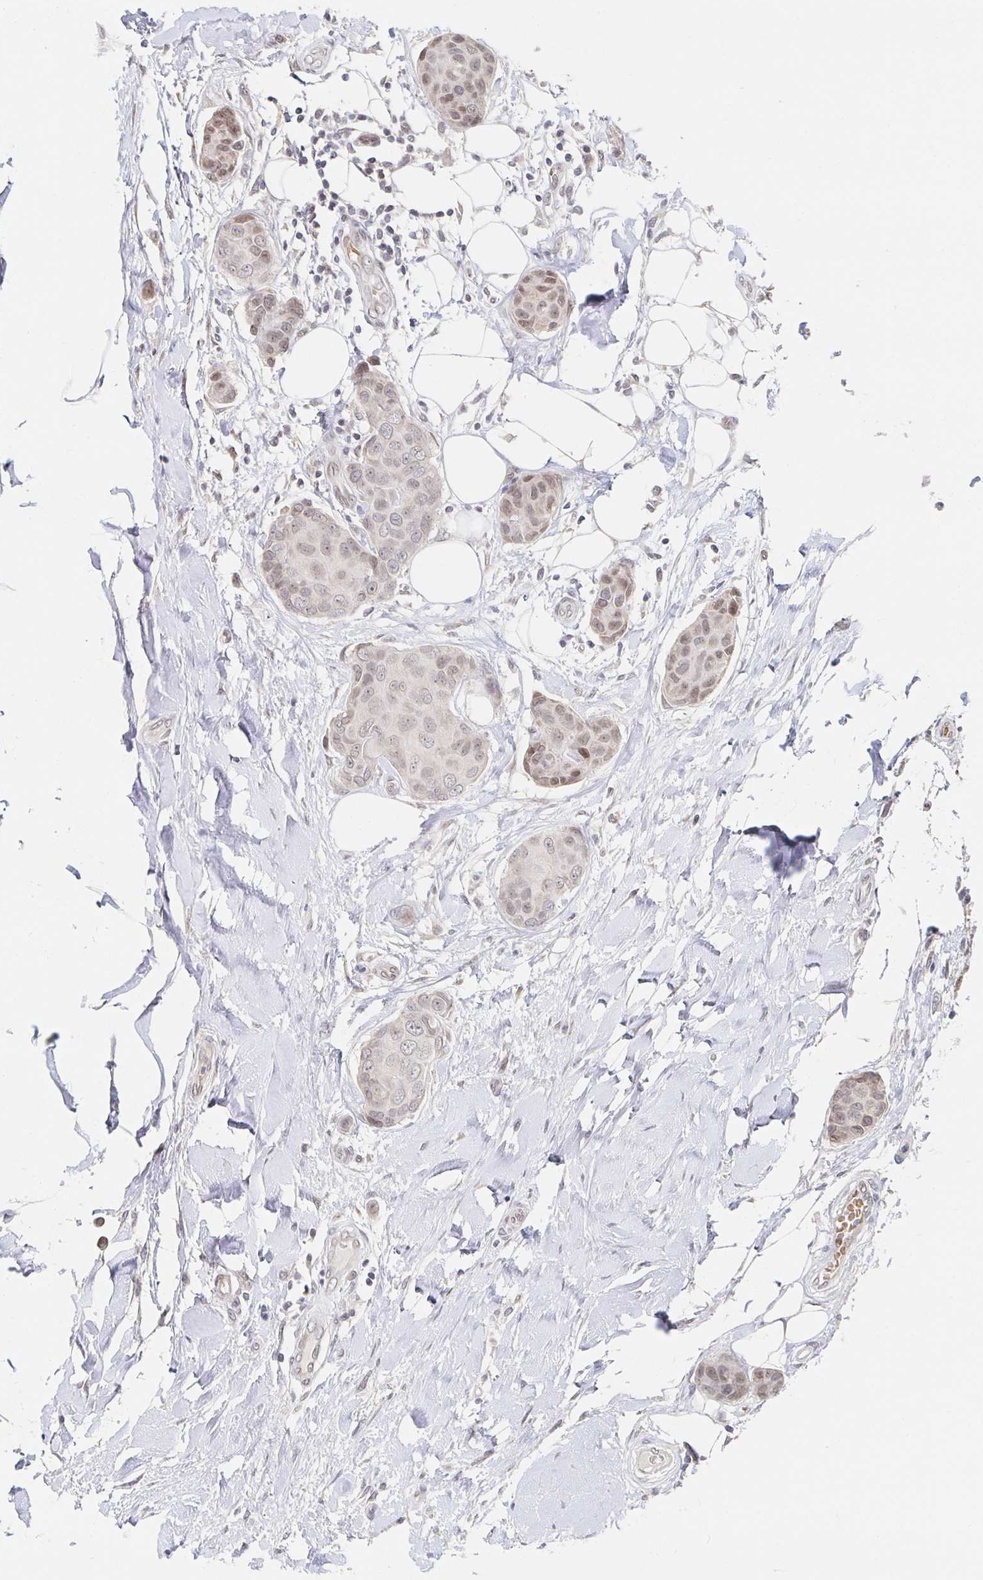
{"staining": {"intensity": "moderate", "quantity": "<25%", "location": "nuclear"}, "tissue": "breast cancer", "cell_type": "Tumor cells", "image_type": "cancer", "snomed": [{"axis": "morphology", "description": "Duct carcinoma"}, {"axis": "topography", "description": "Breast"}, {"axis": "topography", "description": "Lymph node"}], "caption": "DAB (3,3'-diaminobenzidine) immunohistochemical staining of human breast cancer shows moderate nuclear protein positivity in about <25% of tumor cells. The protein is stained brown, and the nuclei are stained in blue (DAB IHC with brightfield microscopy, high magnification).", "gene": "CHD2", "patient": {"sex": "female", "age": 80}}